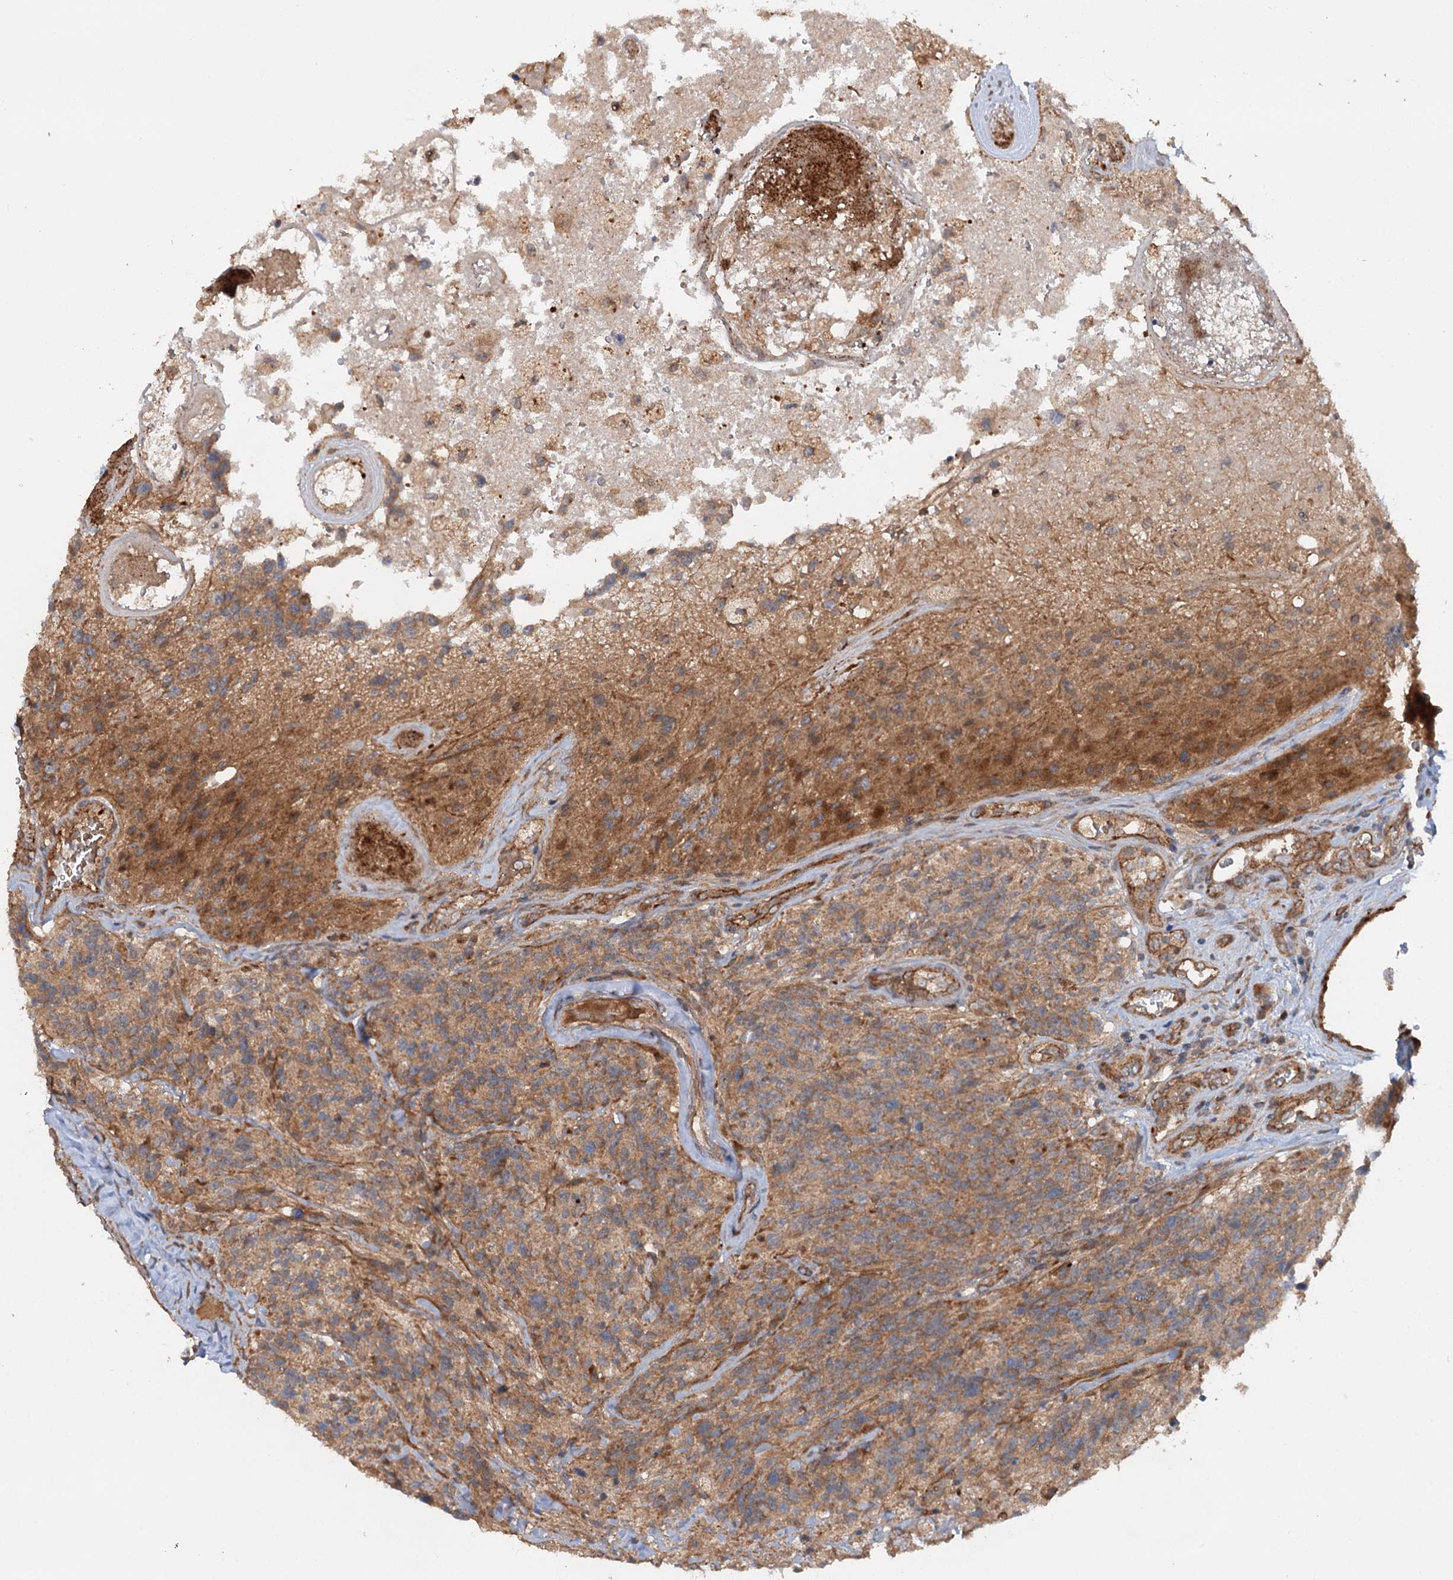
{"staining": {"intensity": "moderate", "quantity": ">75%", "location": "cytoplasmic/membranous"}, "tissue": "glioma", "cell_type": "Tumor cells", "image_type": "cancer", "snomed": [{"axis": "morphology", "description": "Glioma, malignant, High grade"}, {"axis": "topography", "description": "Brain"}], "caption": "A brown stain highlights moderate cytoplasmic/membranous expression of a protein in glioma tumor cells.", "gene": "ADGRG4", "patient": {"sex": "male", "age": 76}}